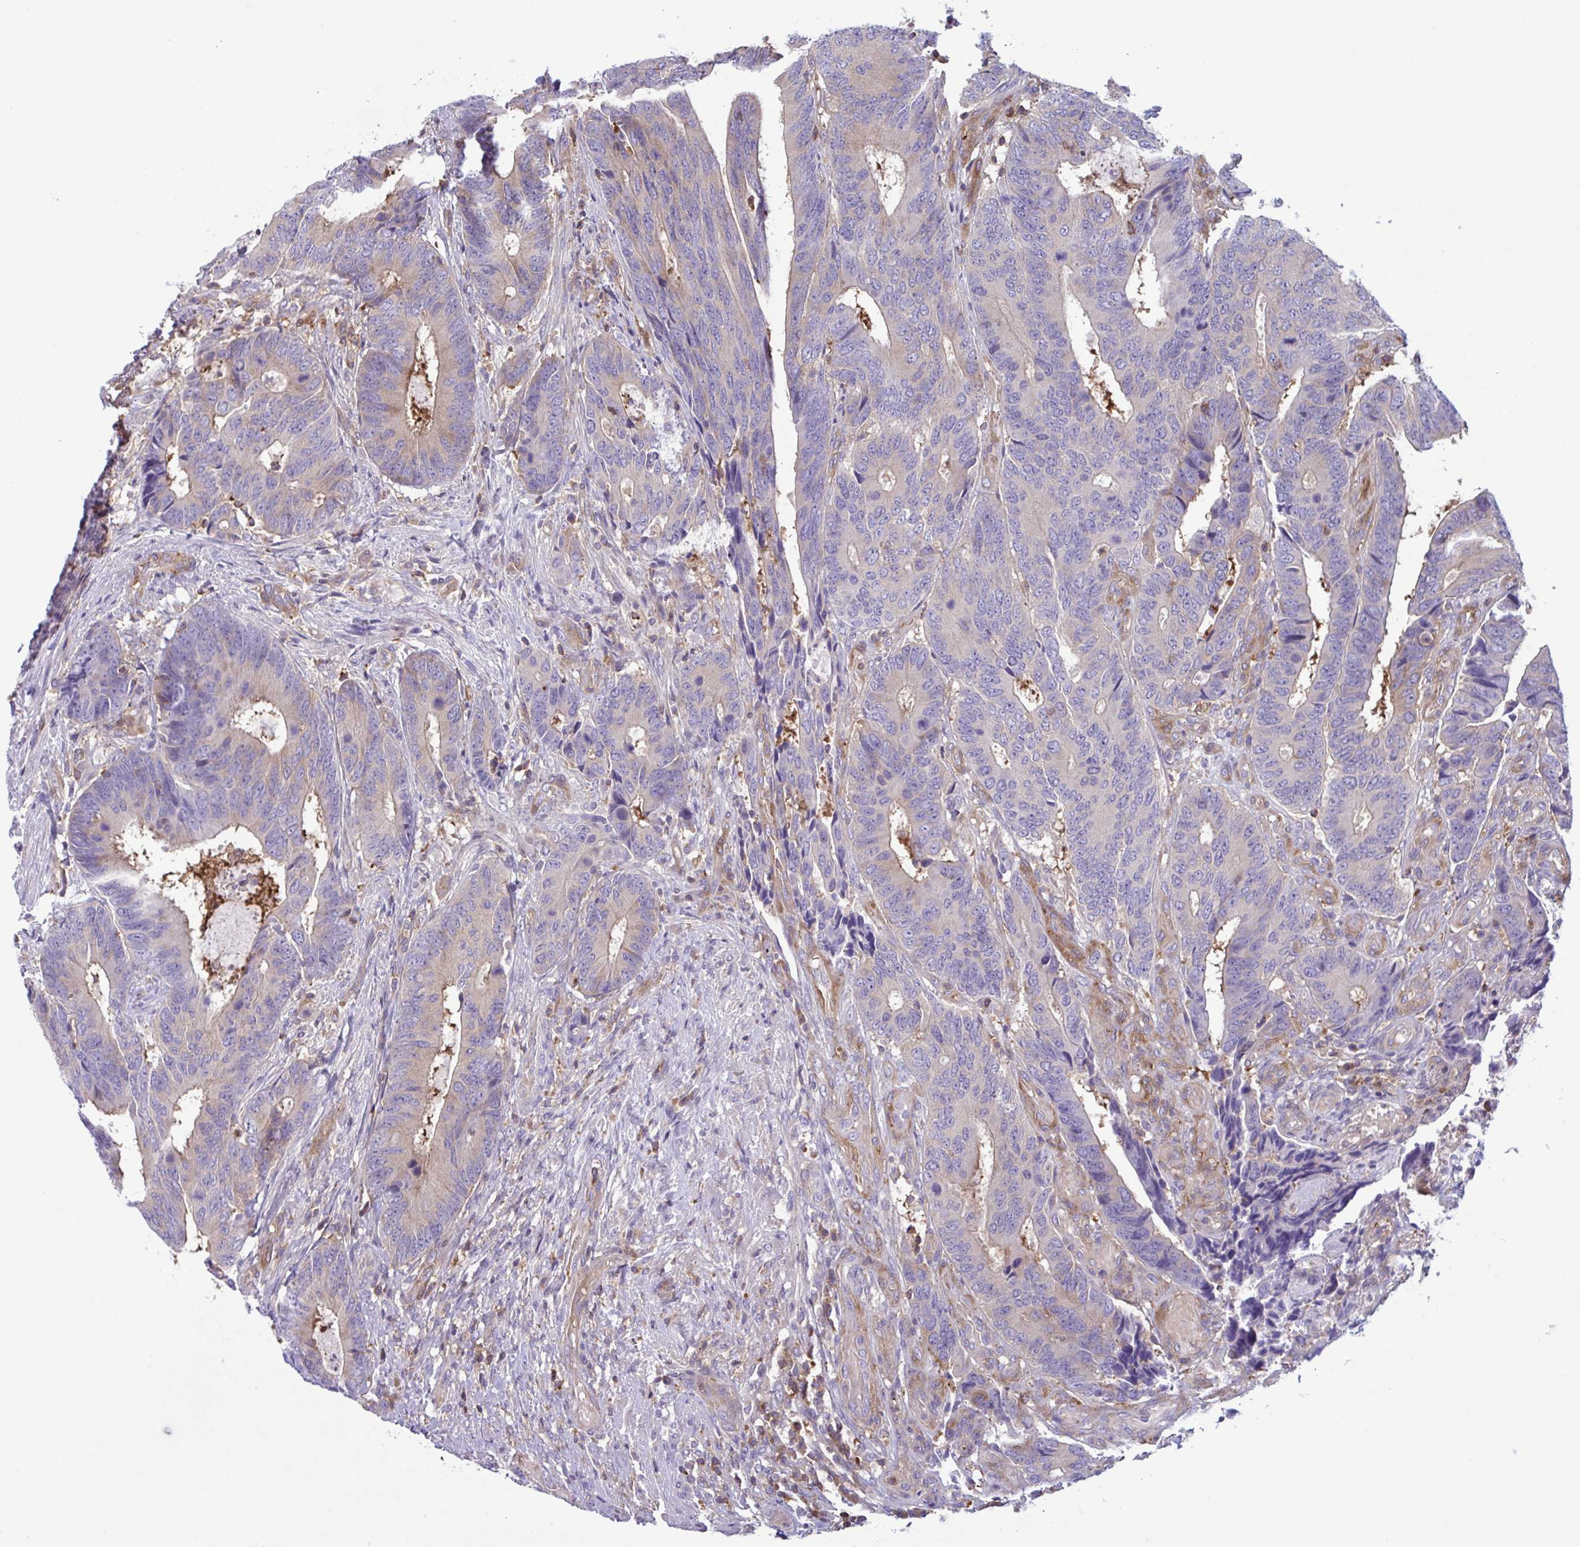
{"staining": {"intensity": "weak", "quantity": "25%-75%", "location": "cytoplasmic/membranous"}, "tissue": "colorectal cancer", "cell_type": "Tumor cells", "image_type": "cancer", "snomed": [{"axis": "morphology", "description": "Adenocarcinoma, NOS"}, {"axis": "topography", "description": "Colon"}], "caption": "This is a photomicrograph of immunohistochemistry staining of colorectal adenocarcinoma, which shows weak positivity in the cytoplasmic/membranous of tumor cells.", "gene": "TSC22D3", "patient": {"sex": "male", "age": 87}}